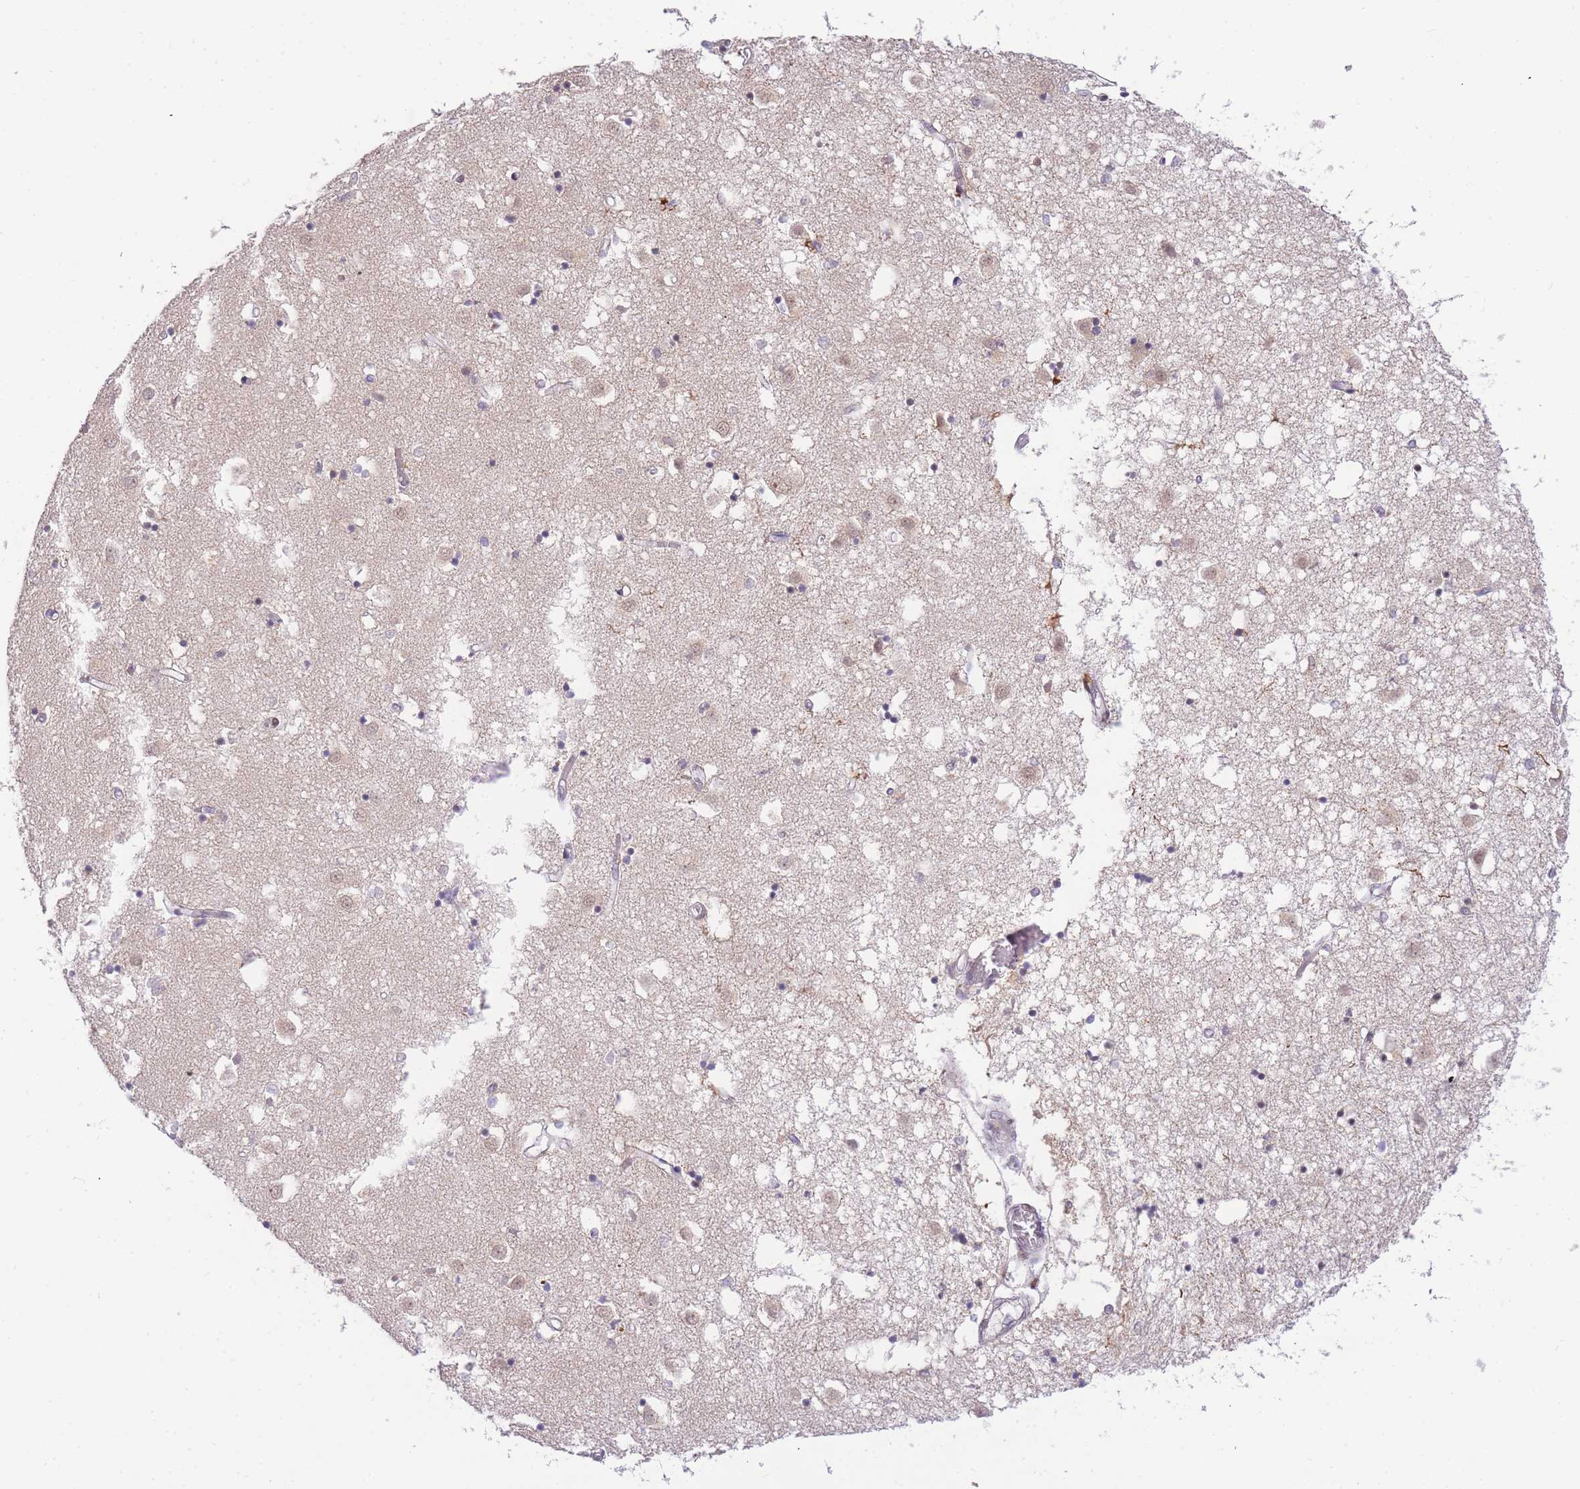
{"staining": {"intensity": "negative", "quantity": "none", "location": "none"}, "tissue": "caudate", "cell_type": "Glial cells", "image_type": "normal", "snomed": [{"axis": "morphology", "description": "Normal tissue, NOS"}, {"axis": "topography", "description": "Lateral ventricle wall"}], "caption": "This is an IHC image of unremarkable caudate. There is no staining in glial cells.", "gene": "PUS10", "patient": {"sex": "male", "age": 70}}